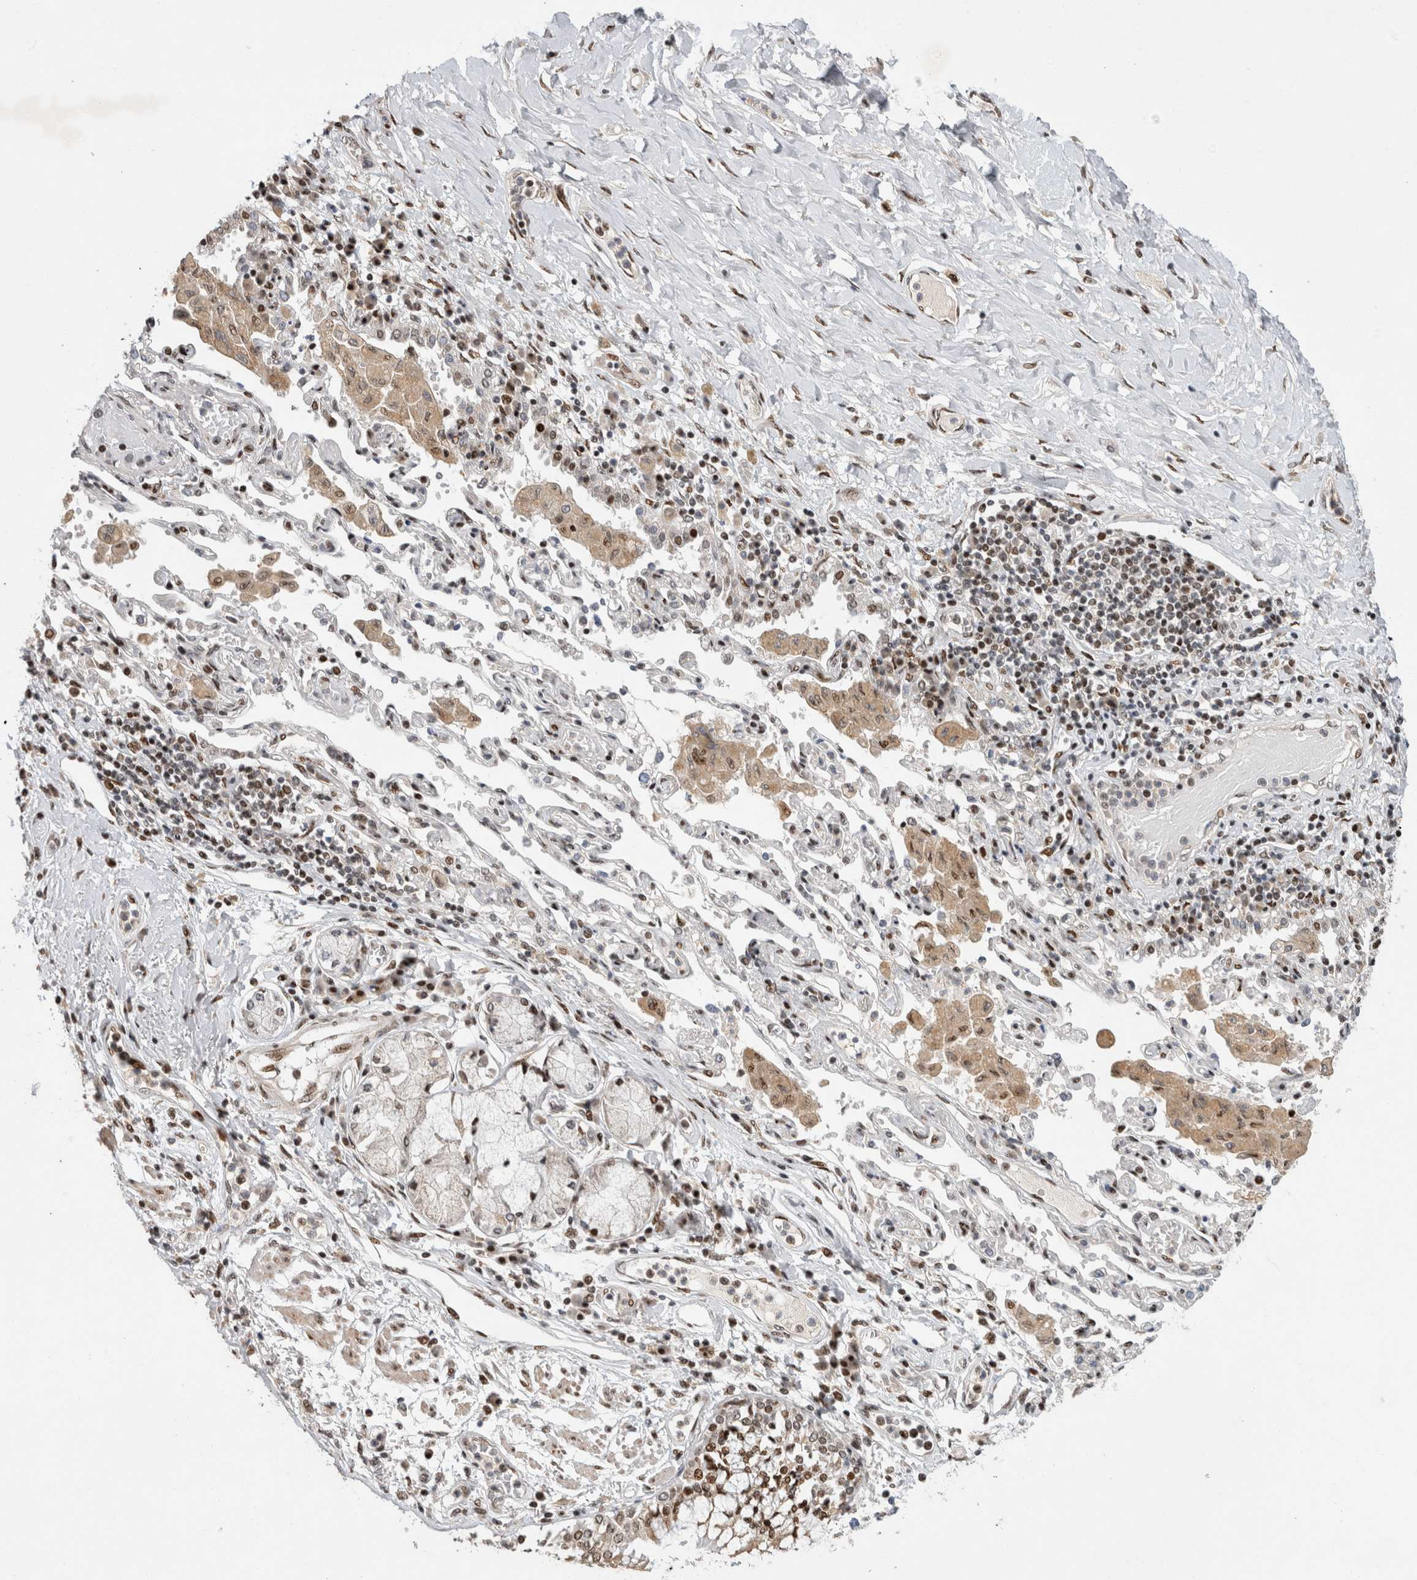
{"staining": {"intensity": "moderate", "quantity": "<25%", "location": "nuclear"}, "tissue": "lung cancer", "cell_type": "Tumor cells", "image_type": "cancer", "snomed": [{"axis": "morphology", "description": "Normal tissue, NOS"}, {"axis": "morphology", "description": "Squamous cell carcinoma, NOS"}, {"axis": "topography", "description": "Cartilage tissue"}, {"axis": "topography", "description": "Bronchus"}, {"axis": "topography", "description": "Lung"}, {"axis": "topography", "description": "Peripheral nerve tissue"}], "caption": "DAB immunohistochemical staining of squamous cell carcinoma (lung) displays moderate nuclear protein staining in about <25% of tumor cells.", "gene": "C8orf58", "patient": {"sex": "female", "age": 49}}